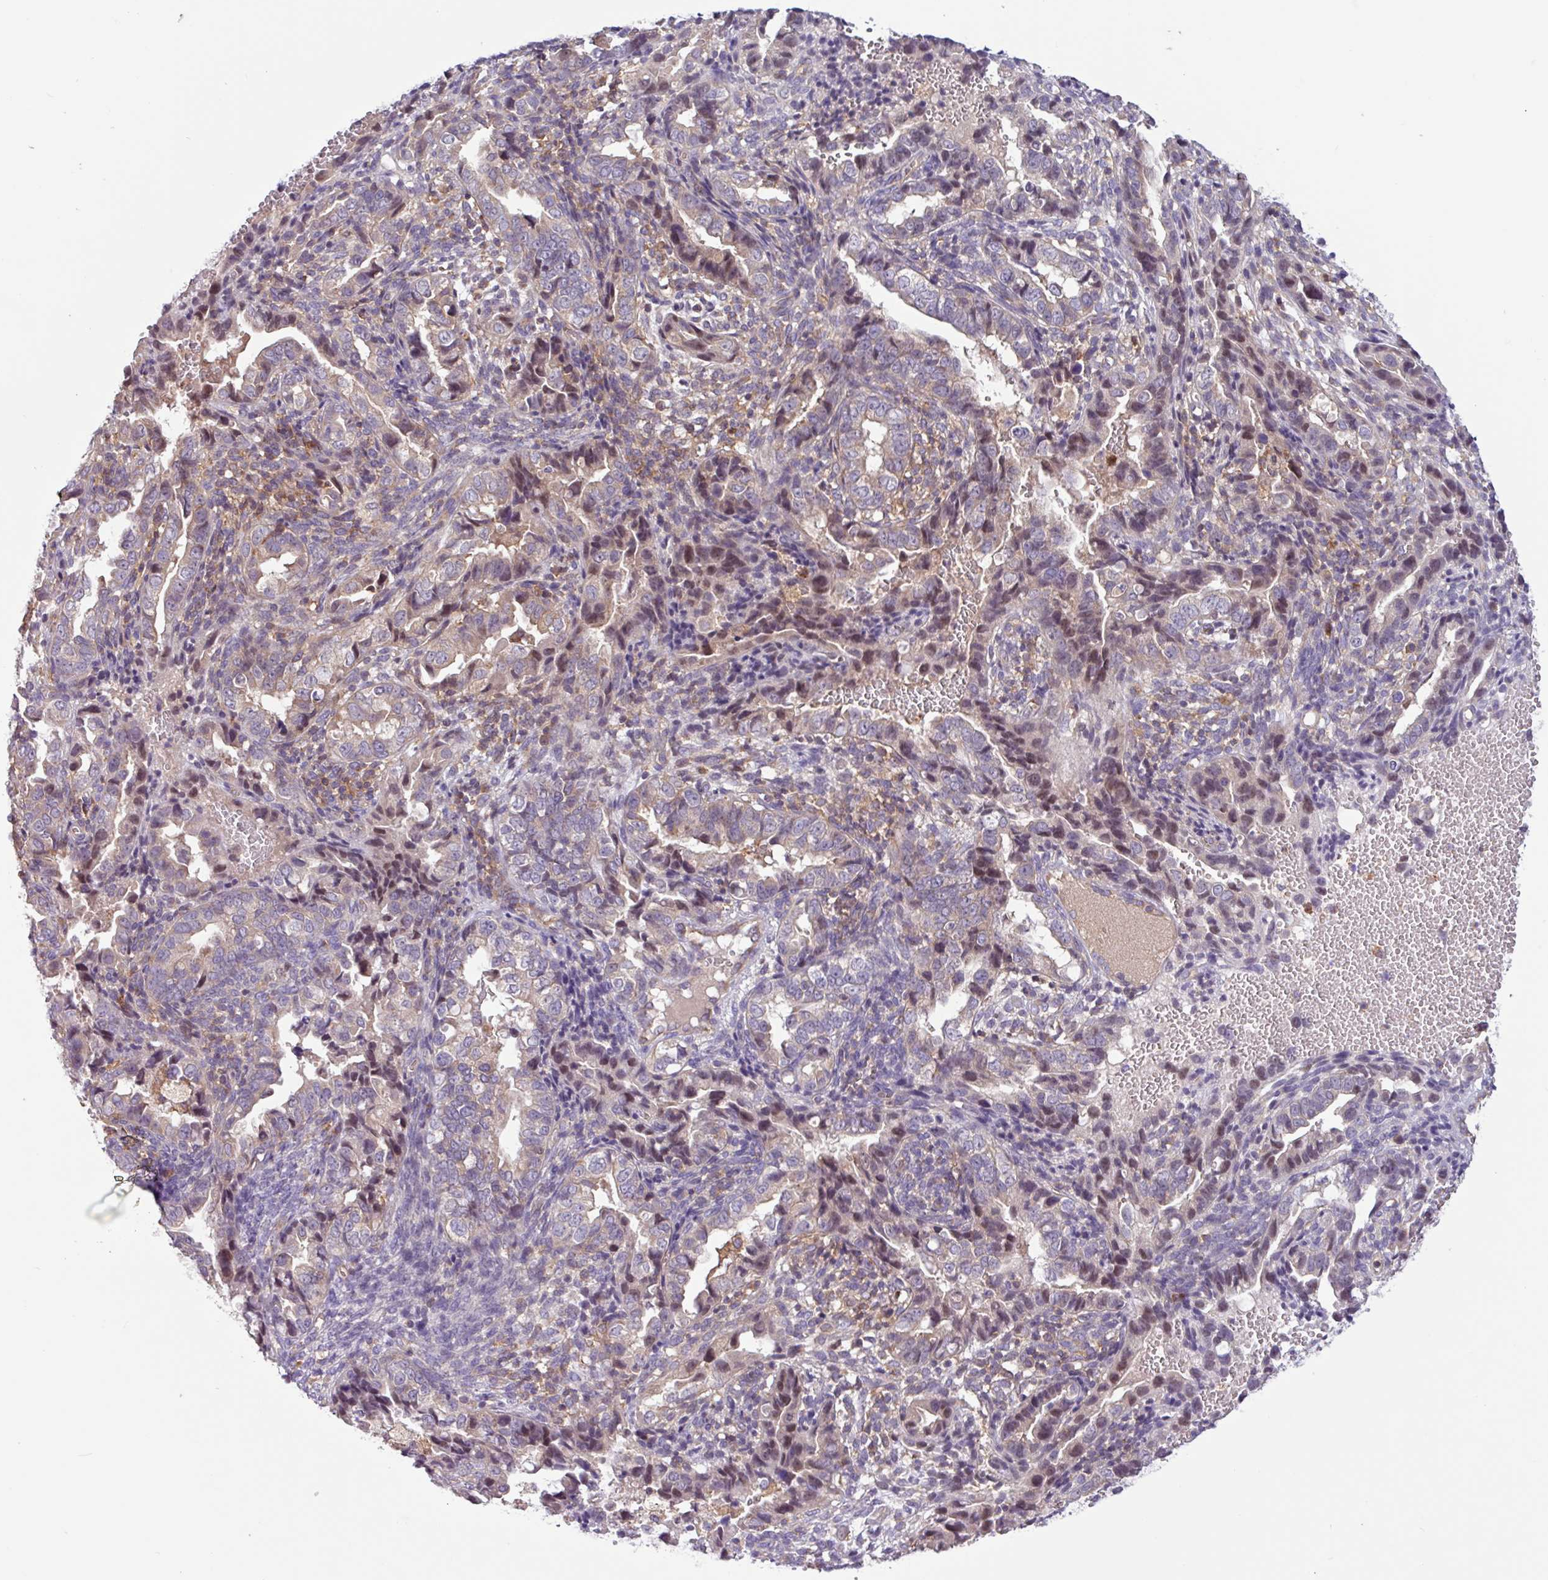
{"staining": {"intensity": "weak", "quantity": "25%-75%", "location": "nuclear"}, "tissue": "endometrial cancer", "cell_type": "Tumor cells", "image_type": "cancer", "snomed": [{"axis": "morphology", "description": "Adenocarcinoma, NOS"}, {"axis": "topography", "description": "Endometrium"}], "caption": "Immunohistochemical staining of endometrial cancer exhibits low levels of weak nuclear staining in approximately 25%-75% of tumor cells.", "gene": "ACTR3", "patient": {"sex": "female", "age": 57}}